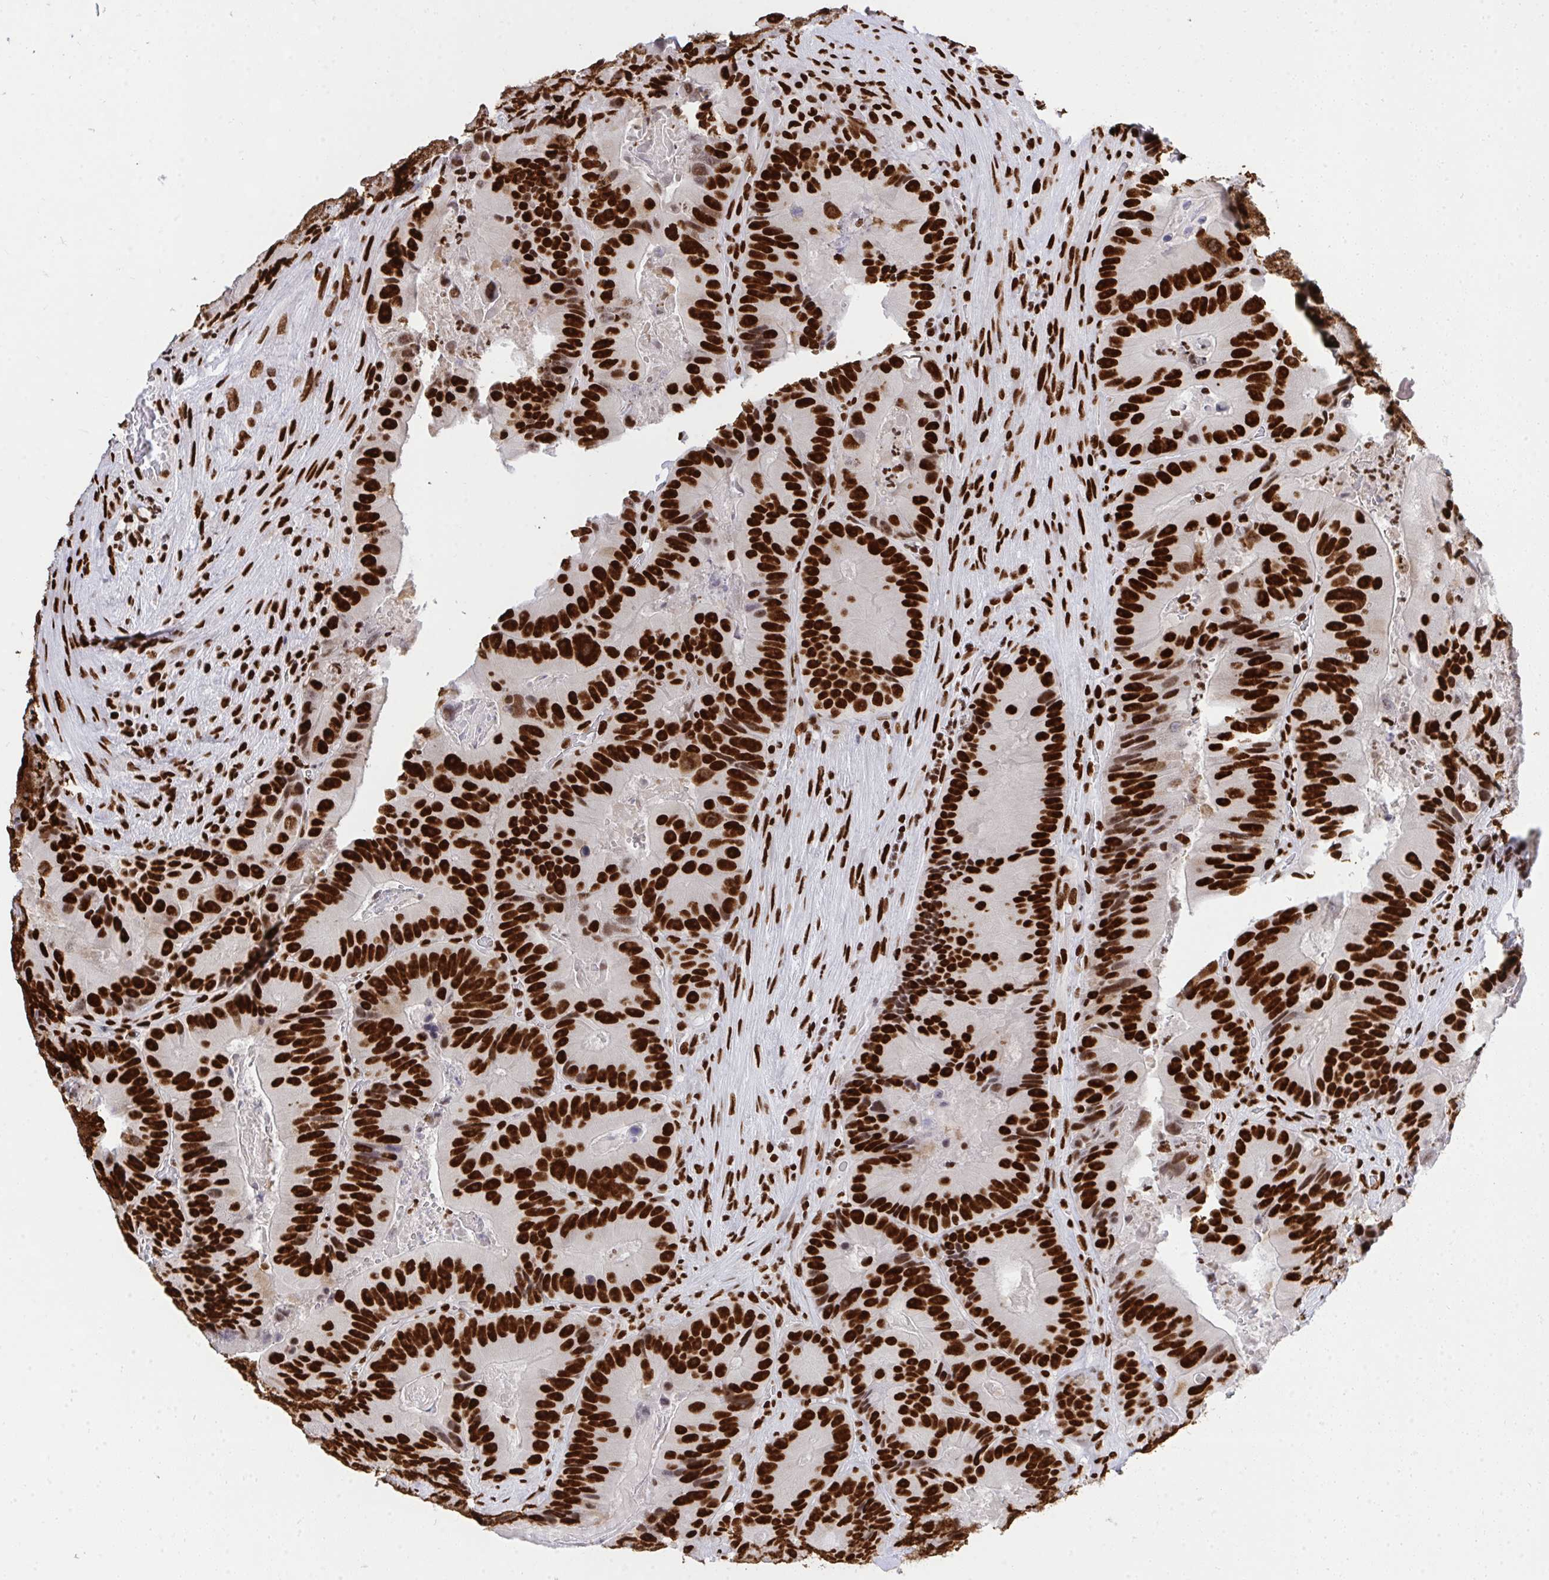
{"staining": {"intensity": "strong", "quantity": ">75%", "location": "nuclear"}, "tissue": "colorectal cancer", "cell_type": "Tumor cells", "image_type": "cancer", "snomed": [{"axis": "morphology", "description": "Adenocarcinoma, NOS"}, {"axis": "topography", "description": "Colon"}], "caption": "There is high levels of strong nuclear positivity in tumor cells of adenocarcinoma (colorectal), as demonstrated by immunohistochemical staining (brown color).", "gene": "HNRNPL", "patient": {"sex": "female", "age": 86}}